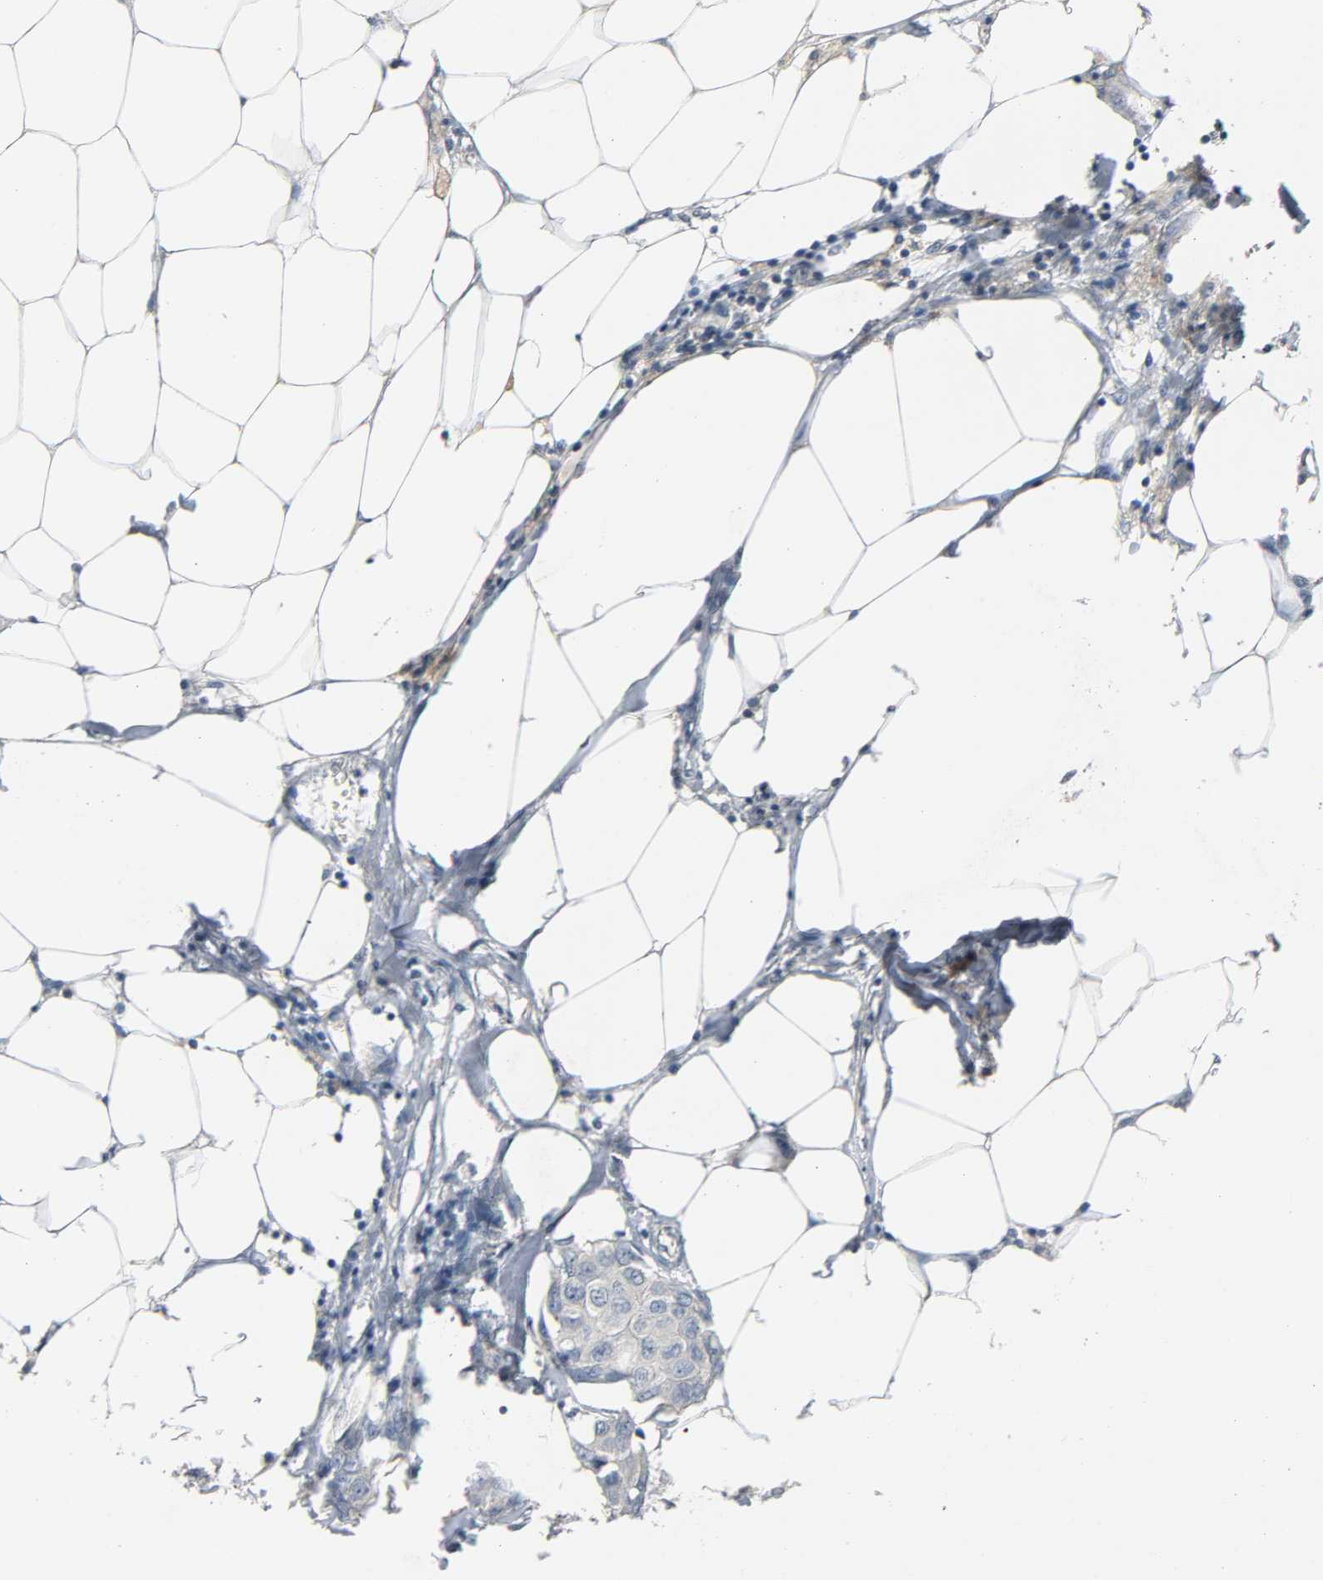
{"staining": {"intensity": "weak", "quantity": "<25%", "location": "cytoplasmic/membranous"}, "tissue": "breast cancer", "cell_type": "Tumor cells", "image_type": "cancer", "snomed": [{"axis": "morphology", "description": "Duct carcinoma"}, {"axis": "topography", "description": "Breast"}], "caption": "DAB (3,3'-diaminobenzidine) immunohistochemical staining of intraductal carcinoma (breast) demonstrates no significant positivity in tumor cells.", "gene": "CD4", "patient": {"sex": "female", "age": 80}}